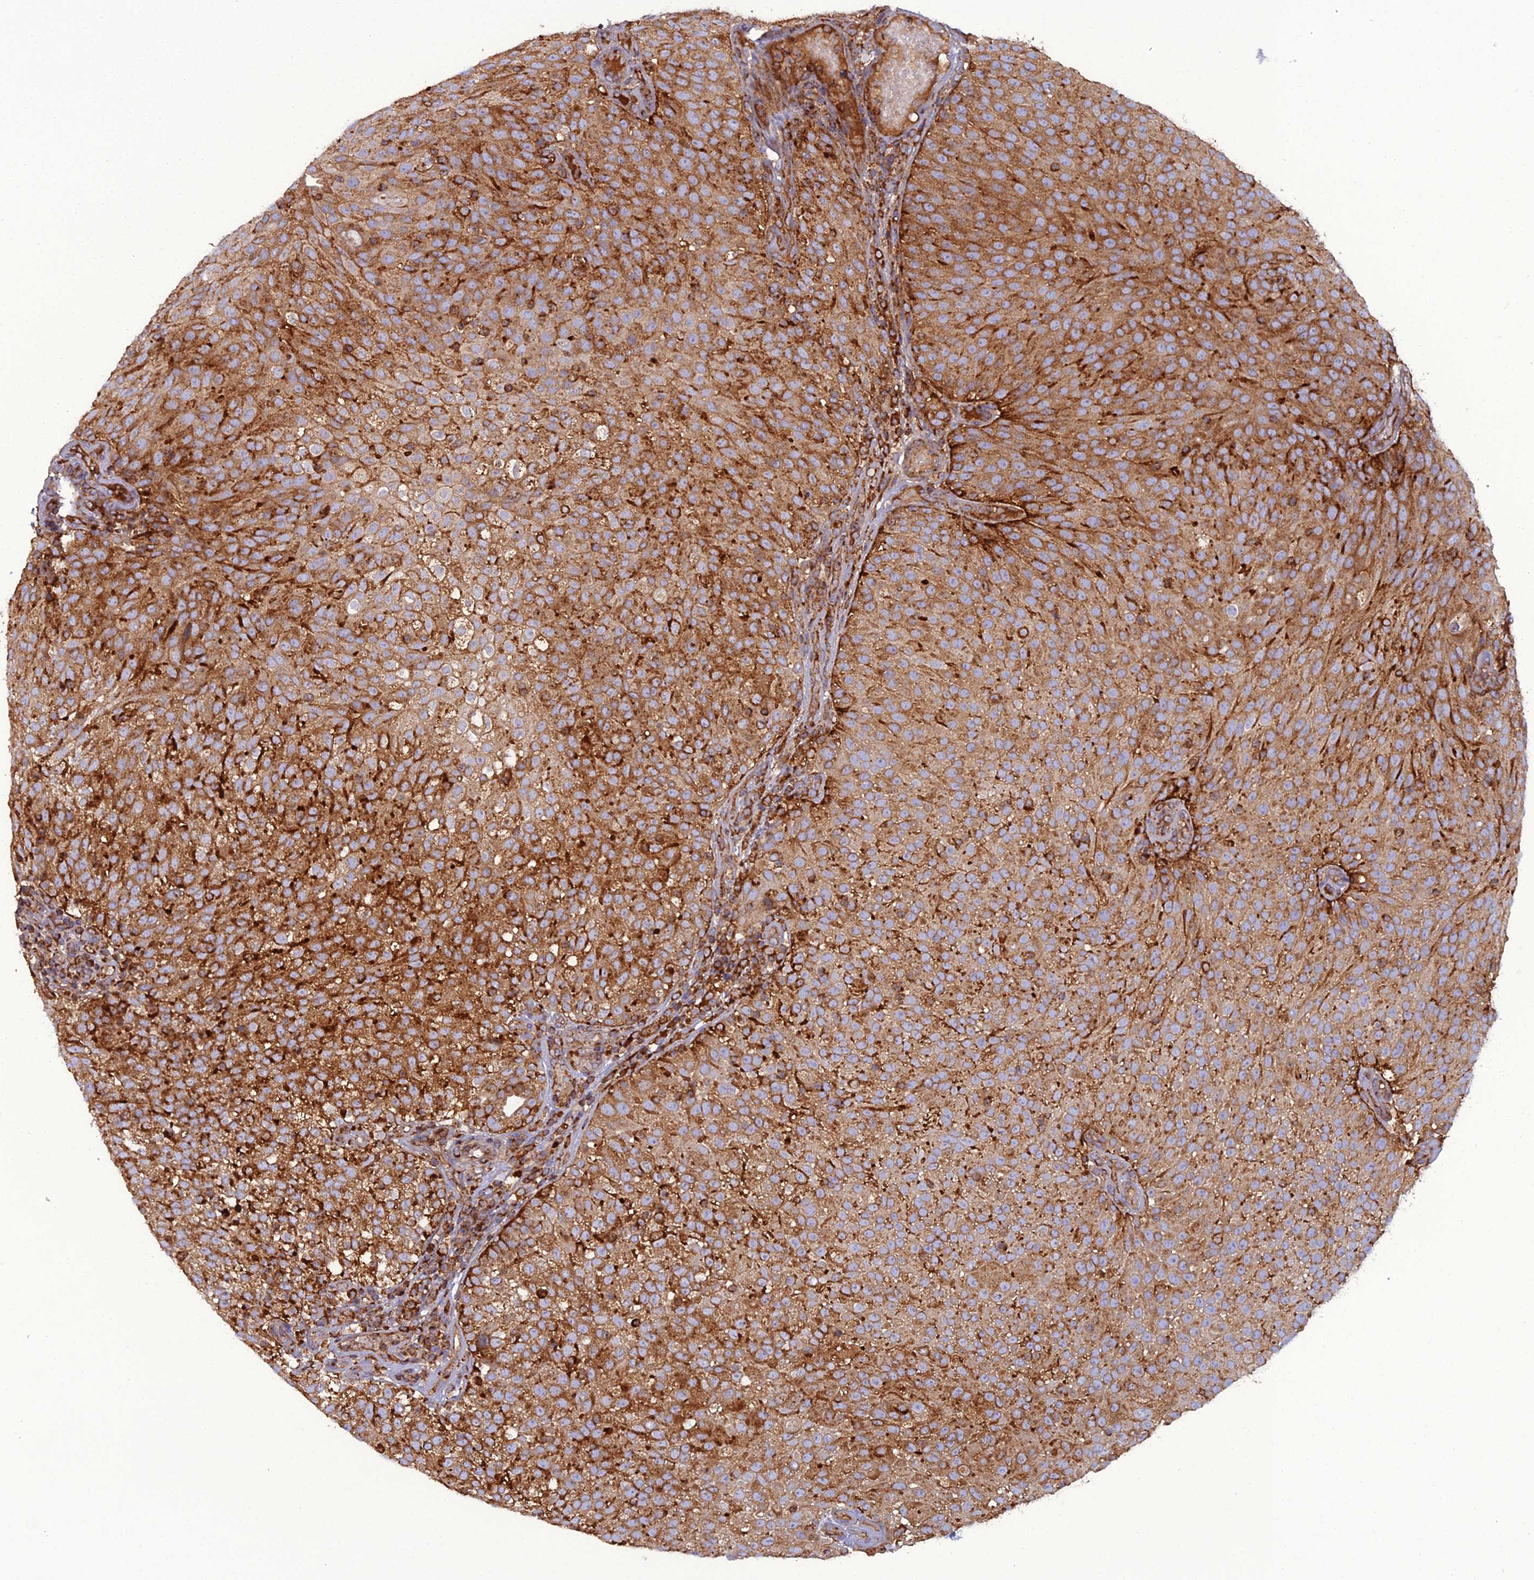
{"staining": {"intensity": "strong", "quantity": ">75%", "location": "cytoplasmic/membranous"}, "tissue": "urothelial cancer", "cell_type": "Tumor cells", "image_type": "cancer", "snomed": [{"axis": "morphology", "description": "Urothelial carcinoma, Low grade"}, {"axis": "topography", "description": "Urinary bladder"}], "caption": "Brown immunohistochemical staining in human low-grade urothelial carcinoma exhibits strong cytoplasmic/membranous expression in approximately >75% of tumor cells.", "gene": "LNPEP", "patient": {"sex": "male", "age": 78}}